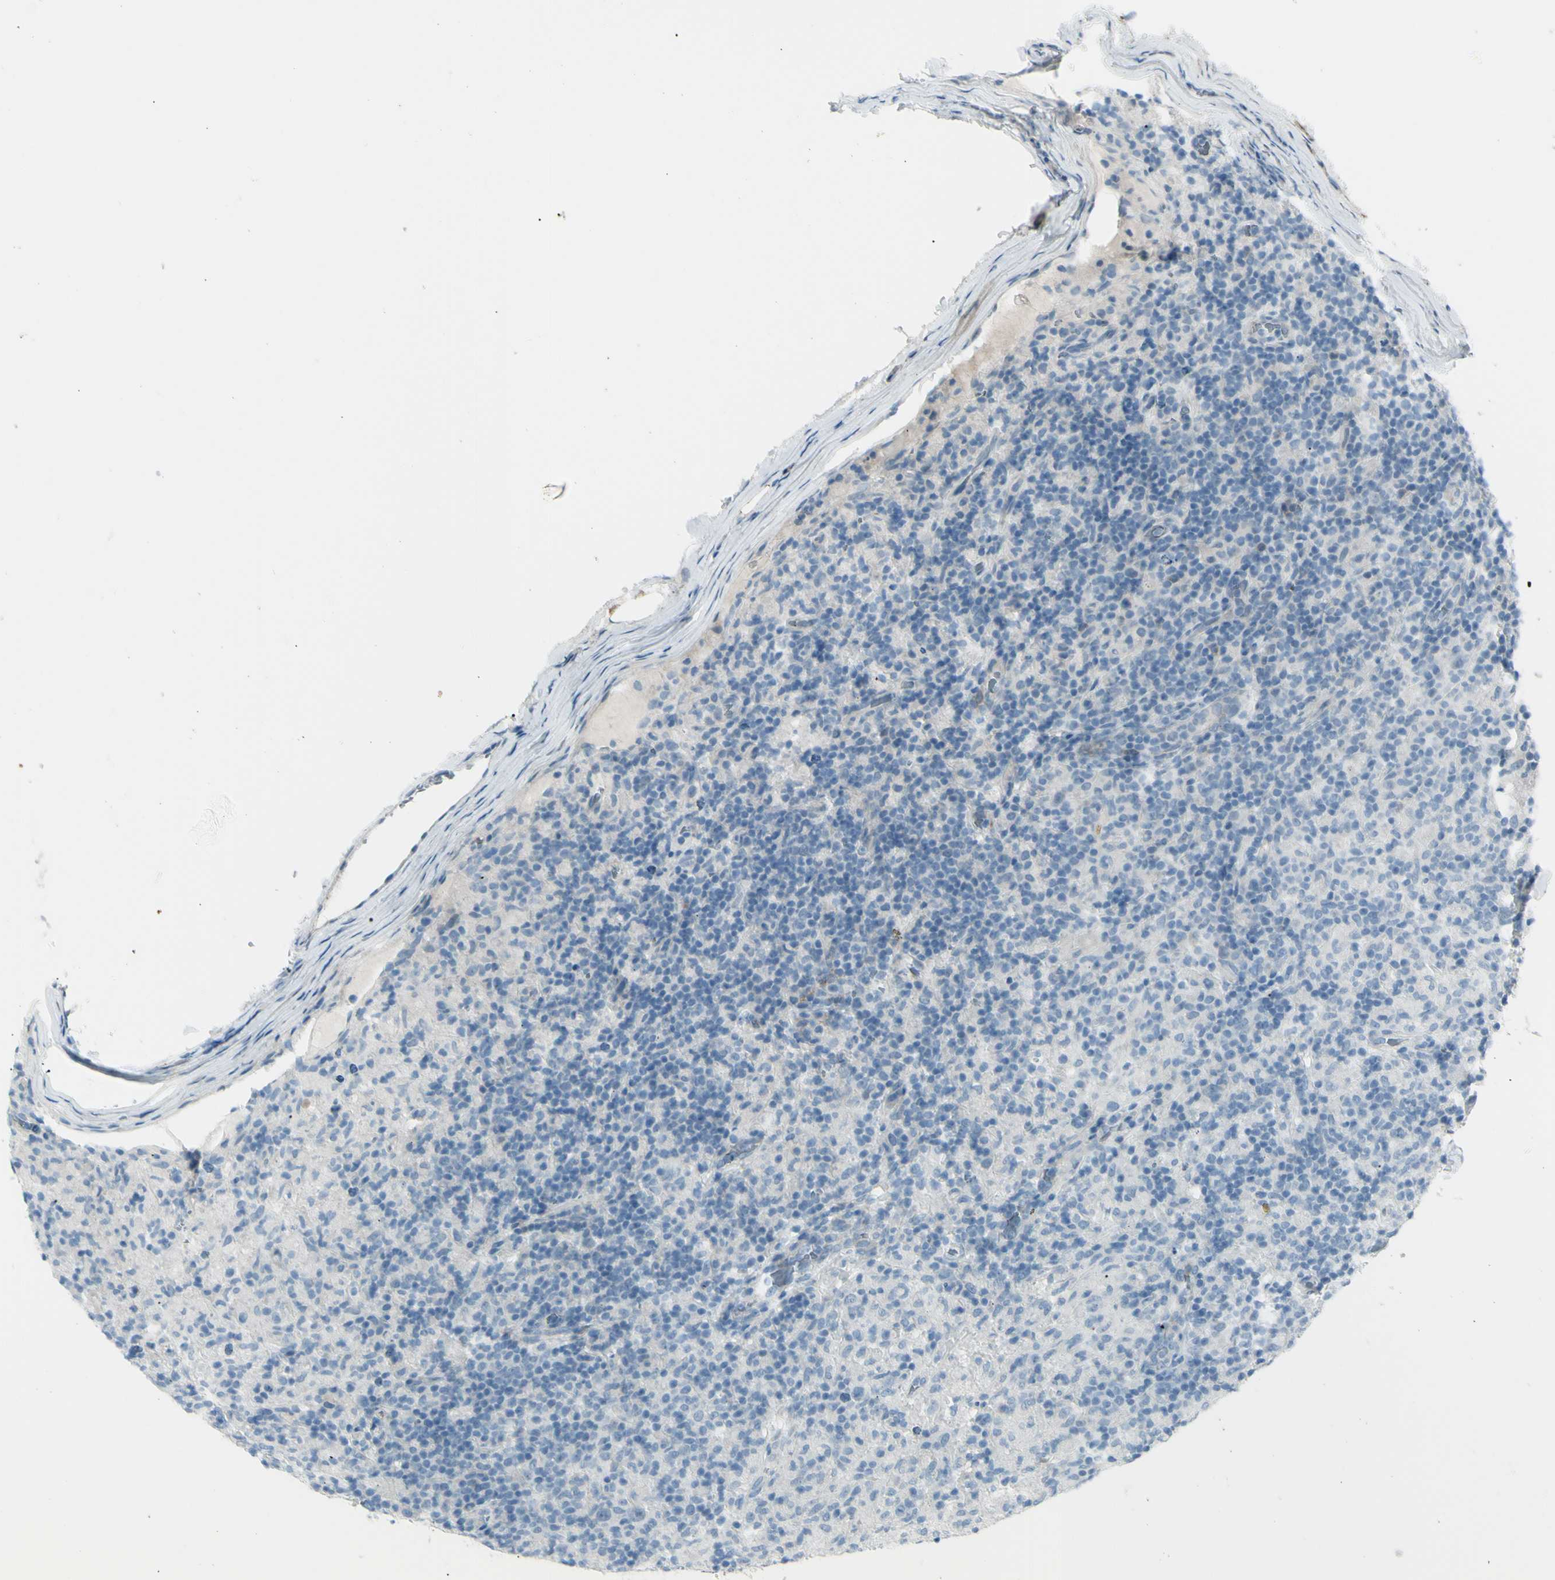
{"staining": {"intensity": "negative", "quantity": "none", "location": "none"}, "tissue": "lymphoma", "cell_type": "Tumor cells", "image_type": "cancer", "snomed": [{"axis": "morphology", "description": "Hodgkin's disease, NOS"}, {"axis": "topography", "description": "Lymph node"}], "caption": "This is a micrograph of immunohistochemistry staining of Hodgkin's disease, which shows no staining in tumor cells. (DAB immunohistochemistry (IHC) visualized using brightfield microscopy, high magnification).", "gene": "GPR34", "patient": {"sex": "male", "age": 70}}